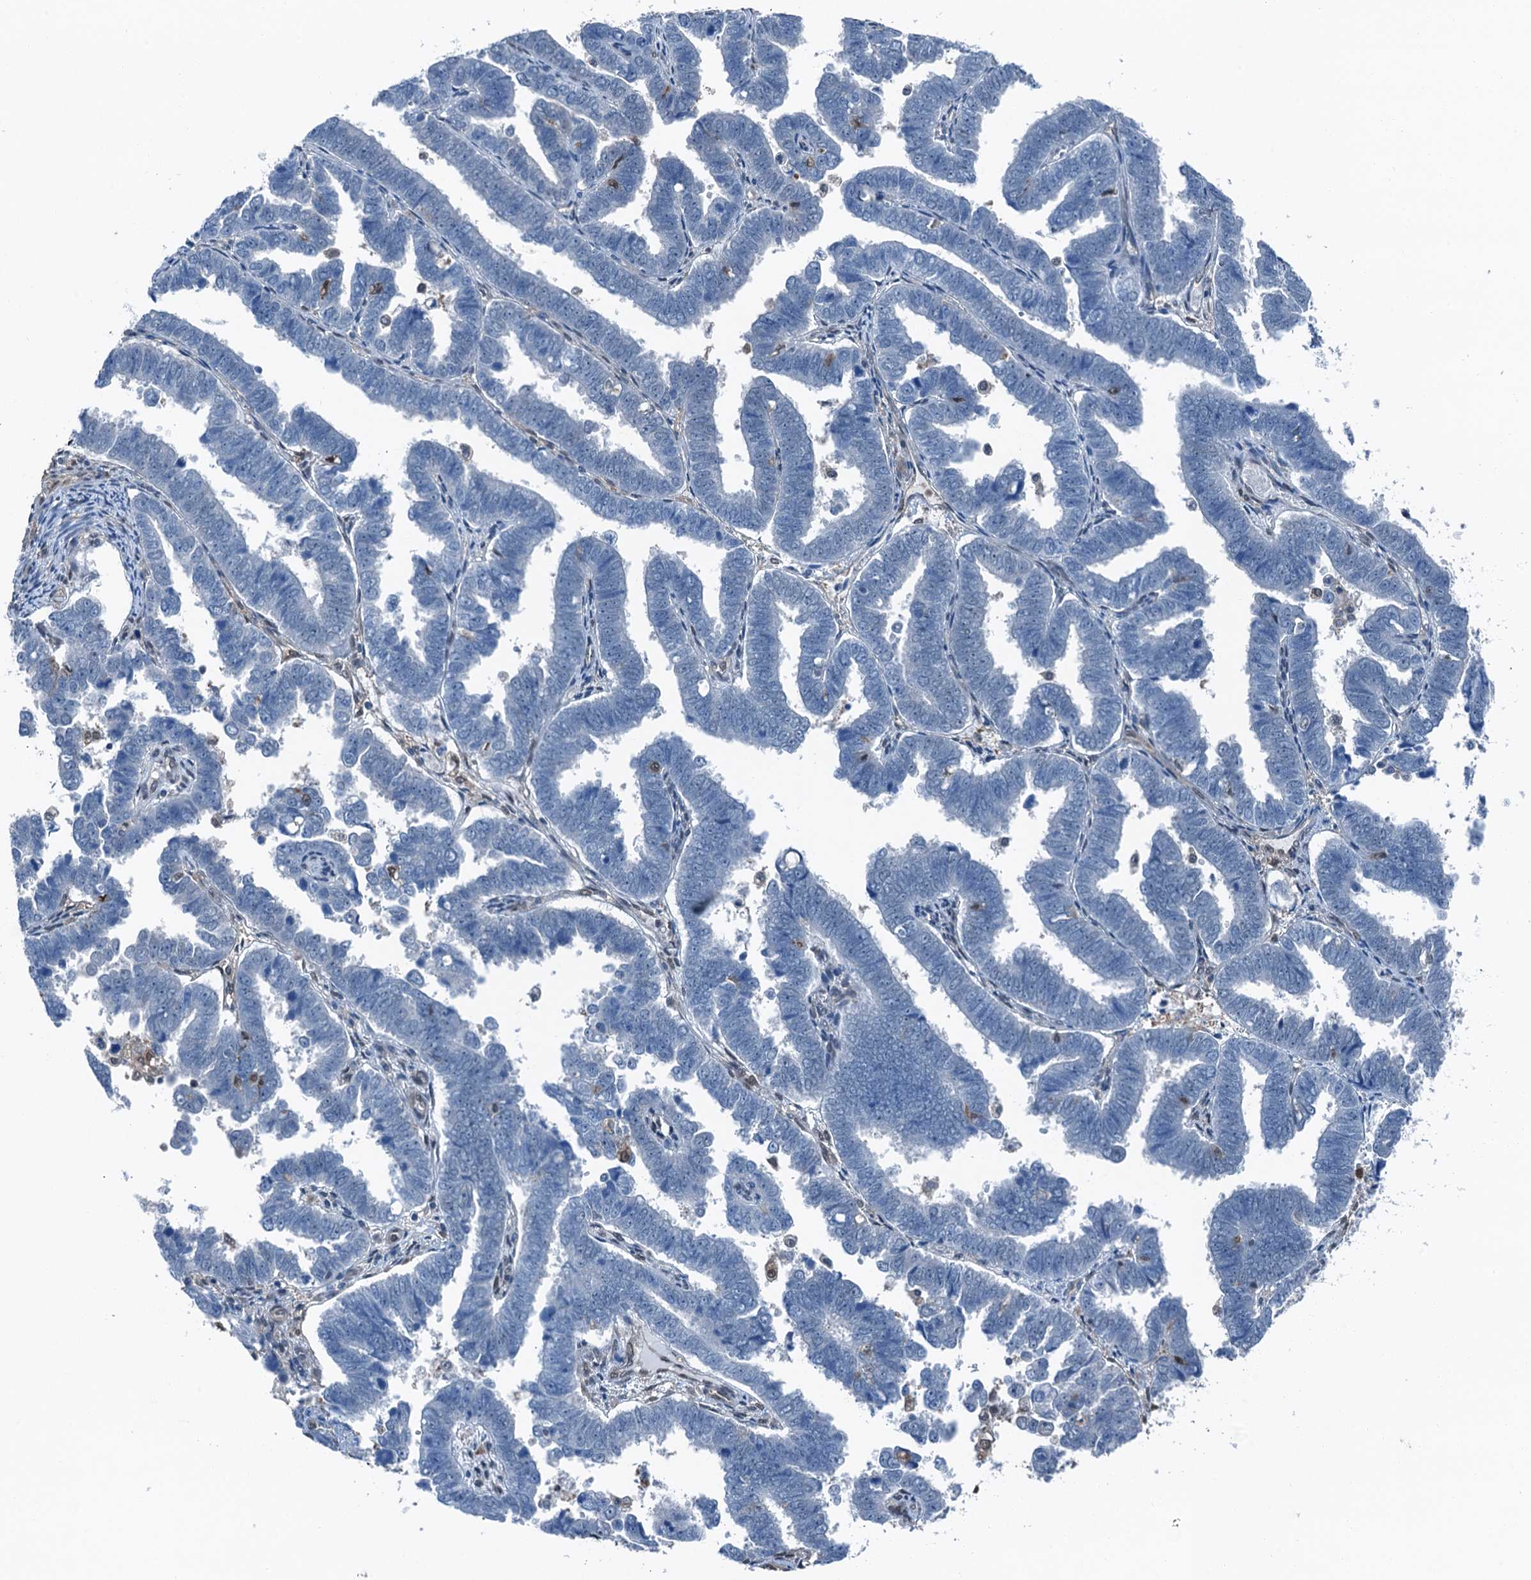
{"staining": {"intensity": "negative", "quantity": "none", "location": "none"}, "tissue": "endometrial cancer", "cell_type": "Tumor cells", "image_type": "cancer", "snomed": [{"axis": "morphology", "description": "Adenocarcinoma, NOS"}, {"axis": "topography", "description": "Endometrium"}], "caption": "Immunohistochemical staining of human endometrial cancer shows no significant staining in tumor cells. (Stains: DAB (3,3'-diaminobenzidine) immunohistochemistry (IHC) with hematoxylin counter stain, Microscopy: brightfield microscopy at high magnification).", "gene": "RNH1", "patient": {"sex": "female", "age": 75}}